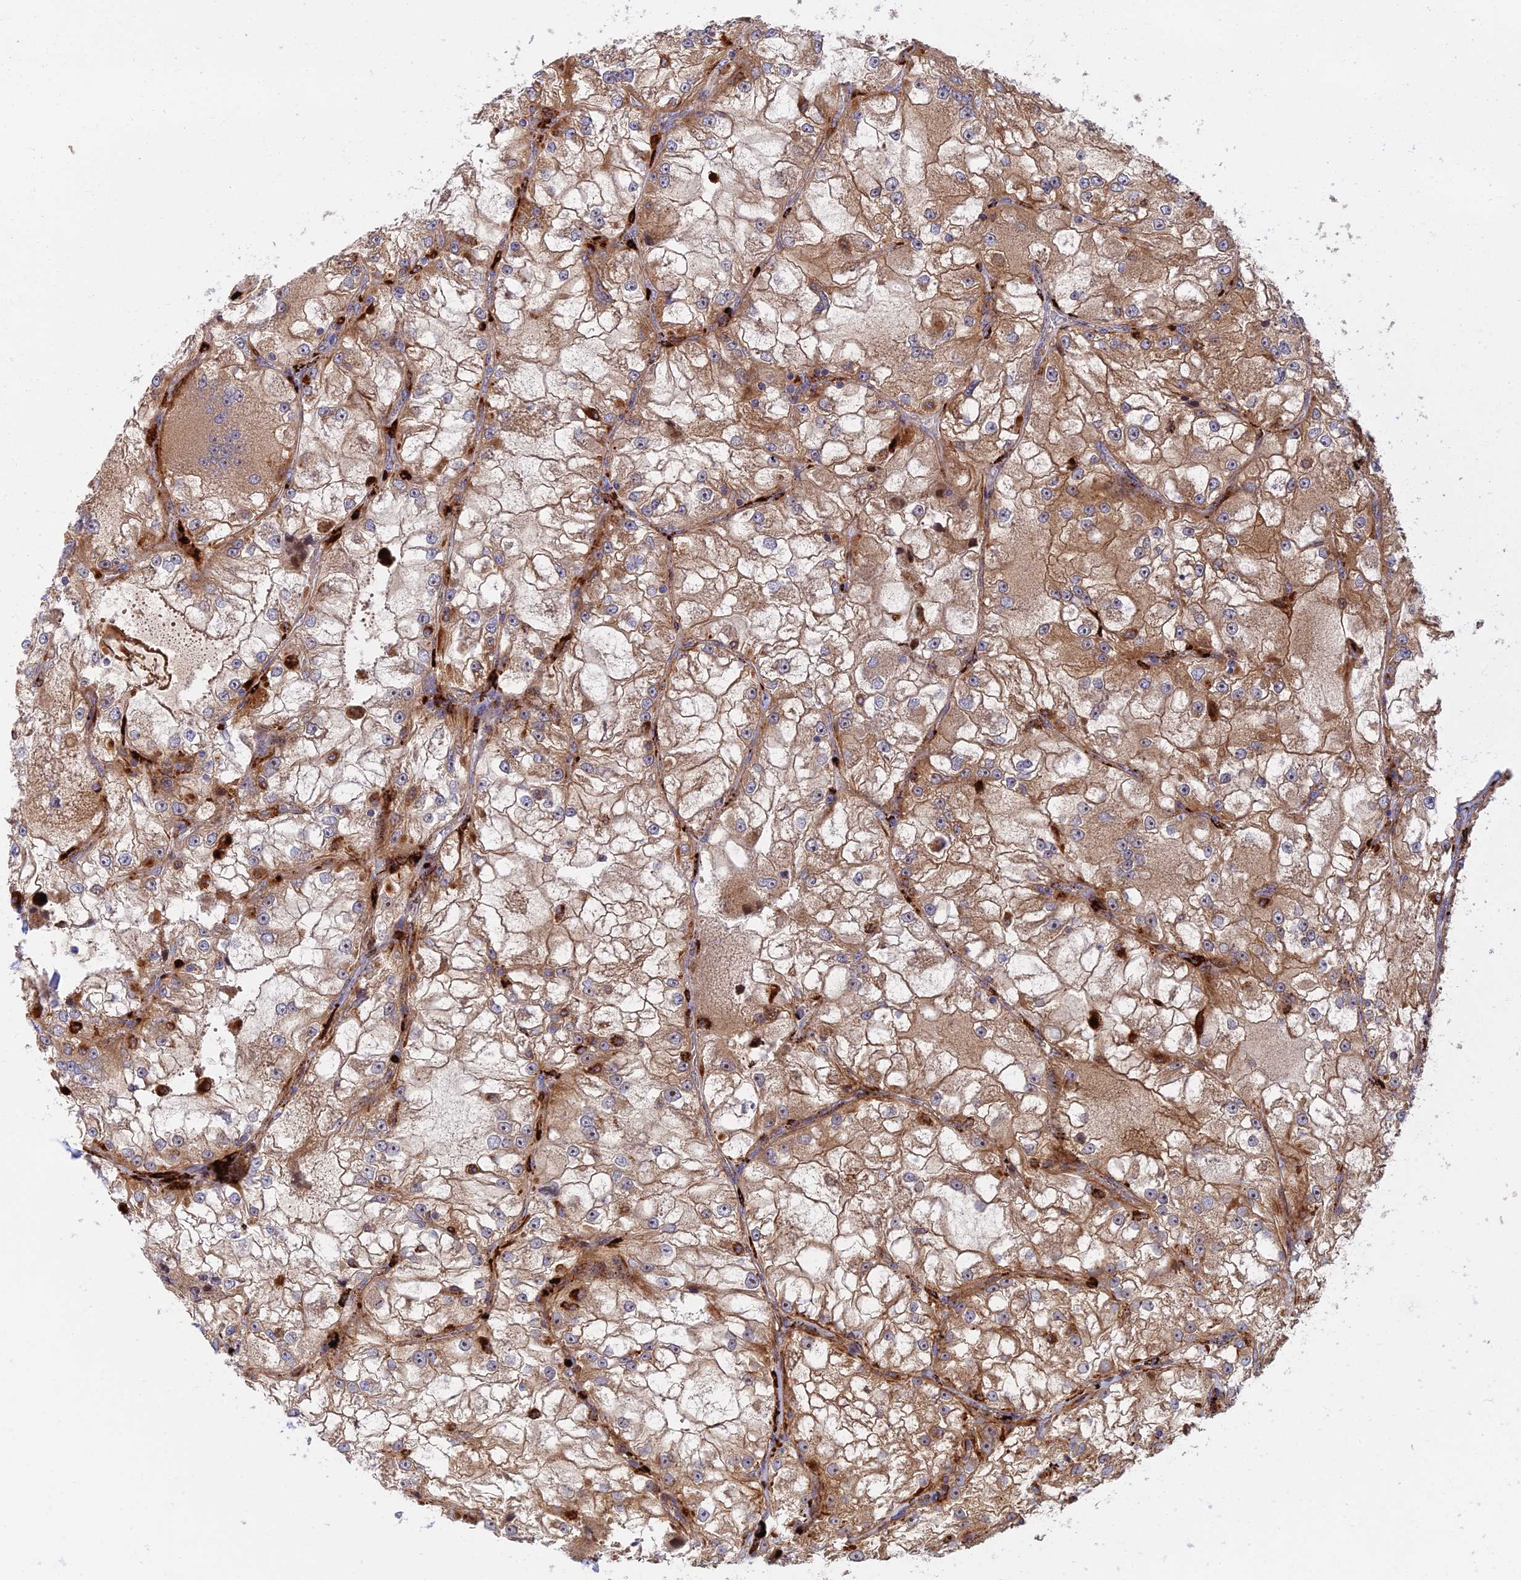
{"staining": {"intensity": "moderate", "quantity": ">75%", "location": "cytoplasmic/membranous"}, "tissue": "renal cancer", "cell_type": "Tumor cells", "image_type": "cancer", "snomed": [{"axis": "morphology", "description": "Adenocarcinoma, NOS"}, {"axis": "topography", "description": "Kidney"}], "caption": "A photomicrograph of adenocarcinoma (renal) stained for a protein shows moderate cytoplasmic/membranous brown staining in tumor cells.", "gene": "PPP2R3C", "patient": {"sex": "female", "age": 72}}